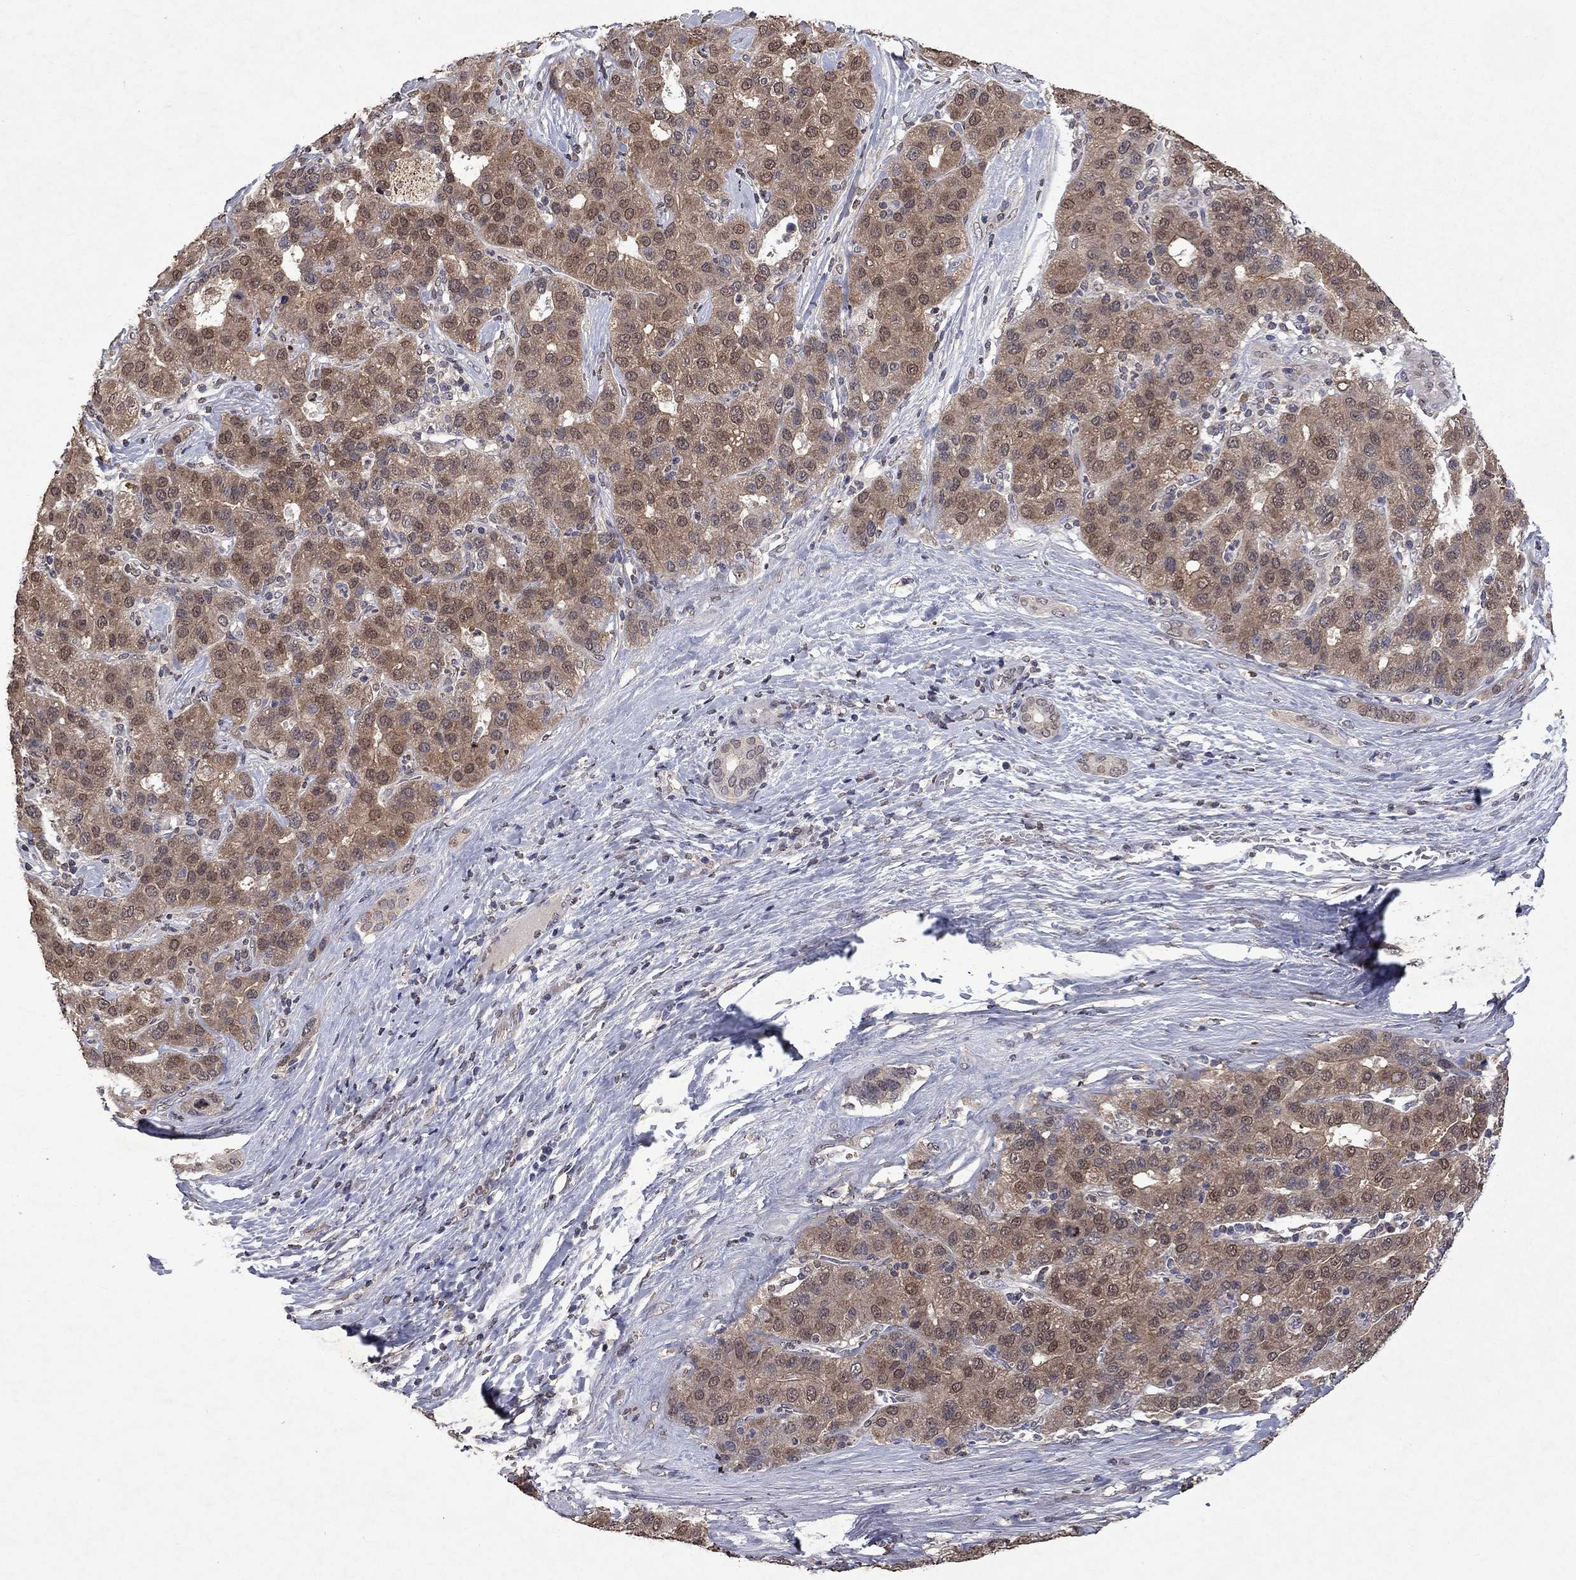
{"staining": {"intensity": "moderate", "quantity": "25%-75%", "location": "cytoplasmic/membranous,nuclear"}, "tissue": "liver cancer", "cell_type": "Tumor cells", "image_type": "cancer", "snomed": [{"axis": "morphology", "description": "Carcinoma, Hepatocellular, NOS"}, {"axis": "topography", "description": "Liver"}], "caption": "Brown immunohistochemical staining in liver cancer exhibits moderate cytoplasmic/membranous and nuclear expression in about 25%-75% of tumor cells.", "gene": "TTC38", "patient": {"sex": "male", "age": 65}}